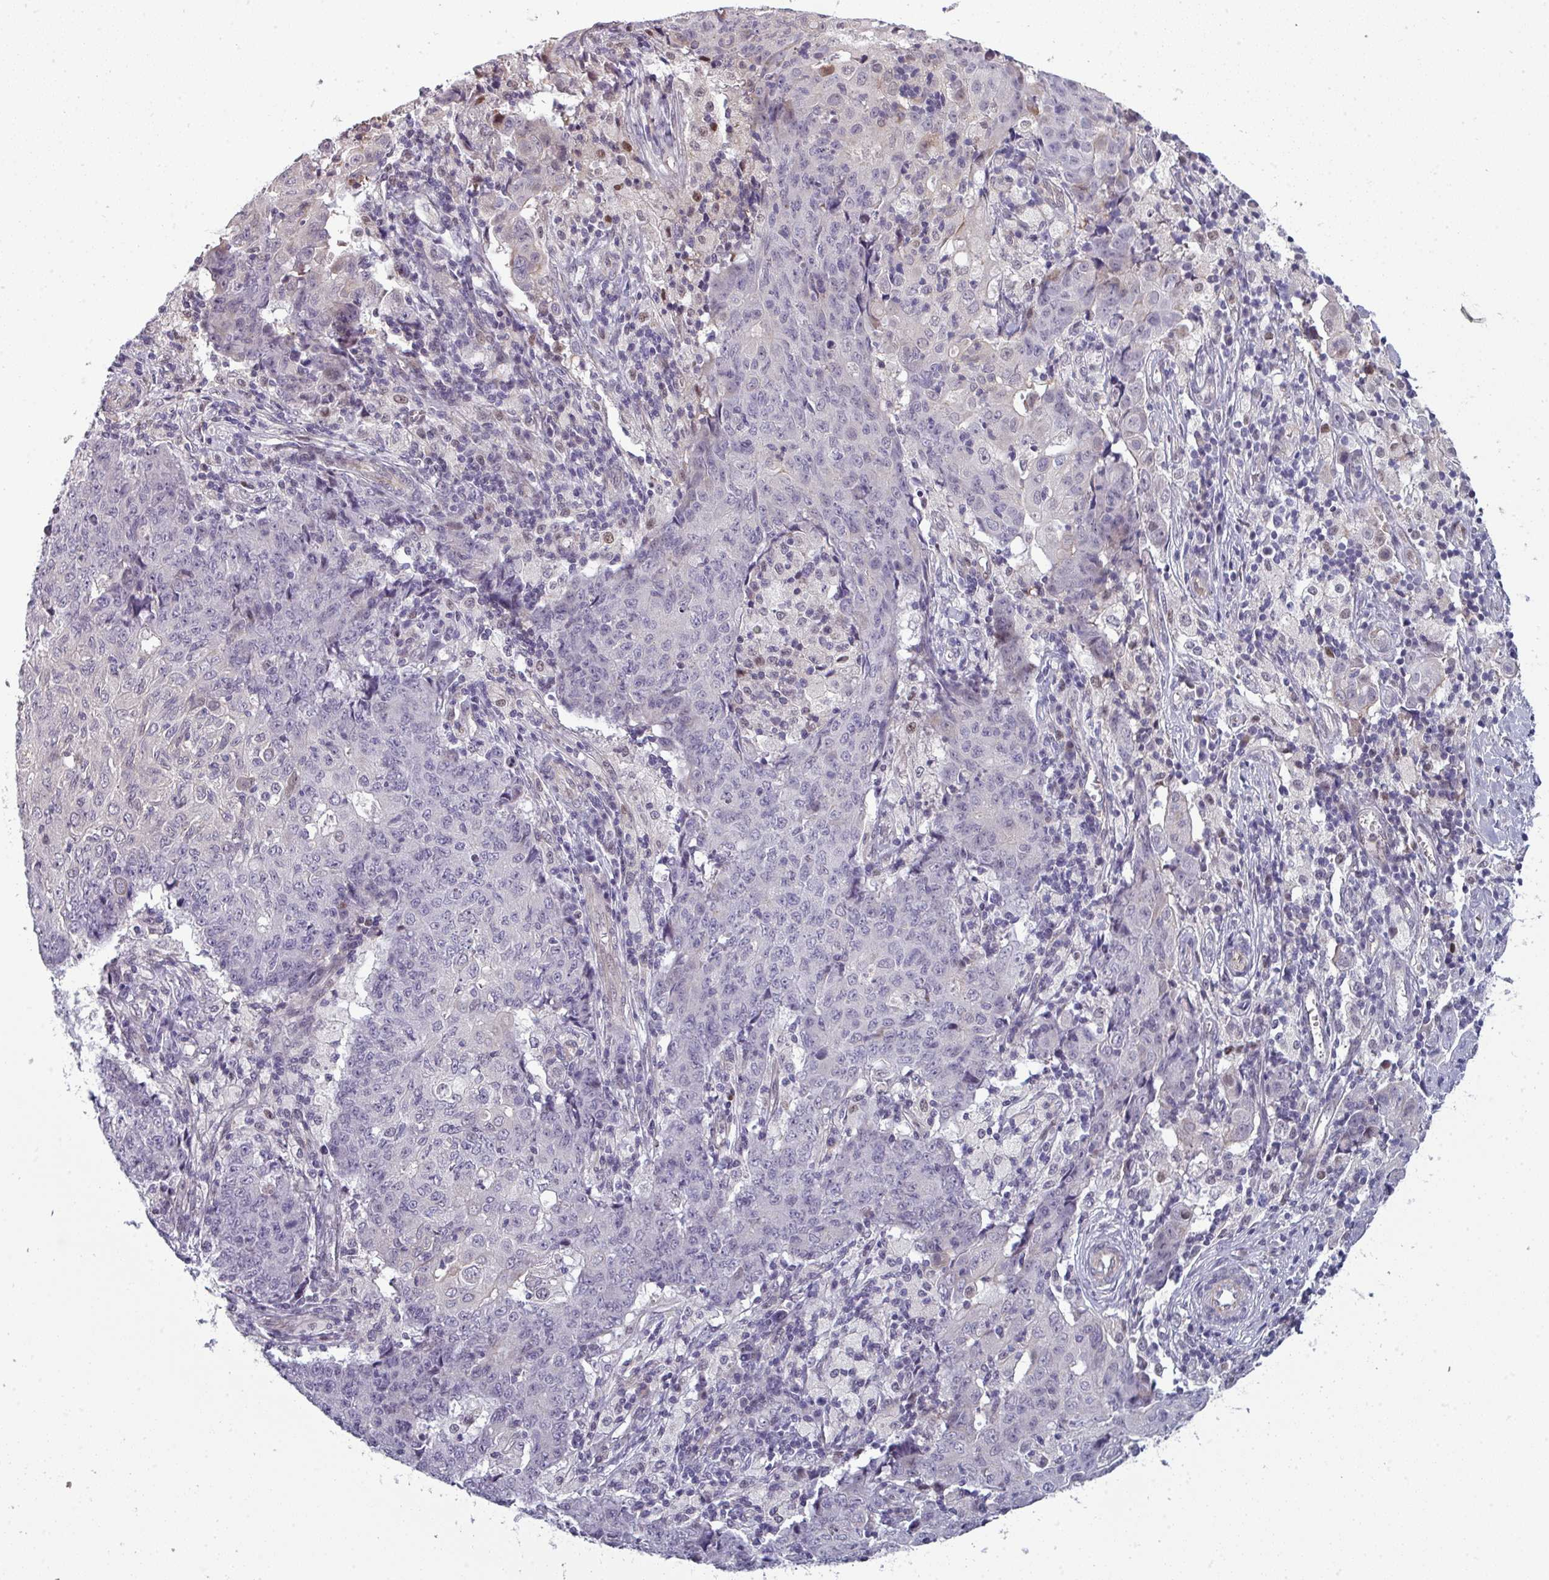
{"staining": {"intensity": "negative", "quantity": "none", "location": "none"}, "tissue": "ovarian cancer", "cell_type": "Tumor cells", "image_type": "cancer", "snomed": [{"axis": "morphology", "description": "Carcinoma, endometroid"}, {"axis": "topography", "description": "Ovary"}], "caption": "Tumor cells show no significant expression in endometroid carcinoma (ovarian). (DAB (3,3'-diaminobenzidine) immunohistochemistry, high magnification).", "gene": "PRAMEF12", "patient": {"sex": "female", "age": 42}}